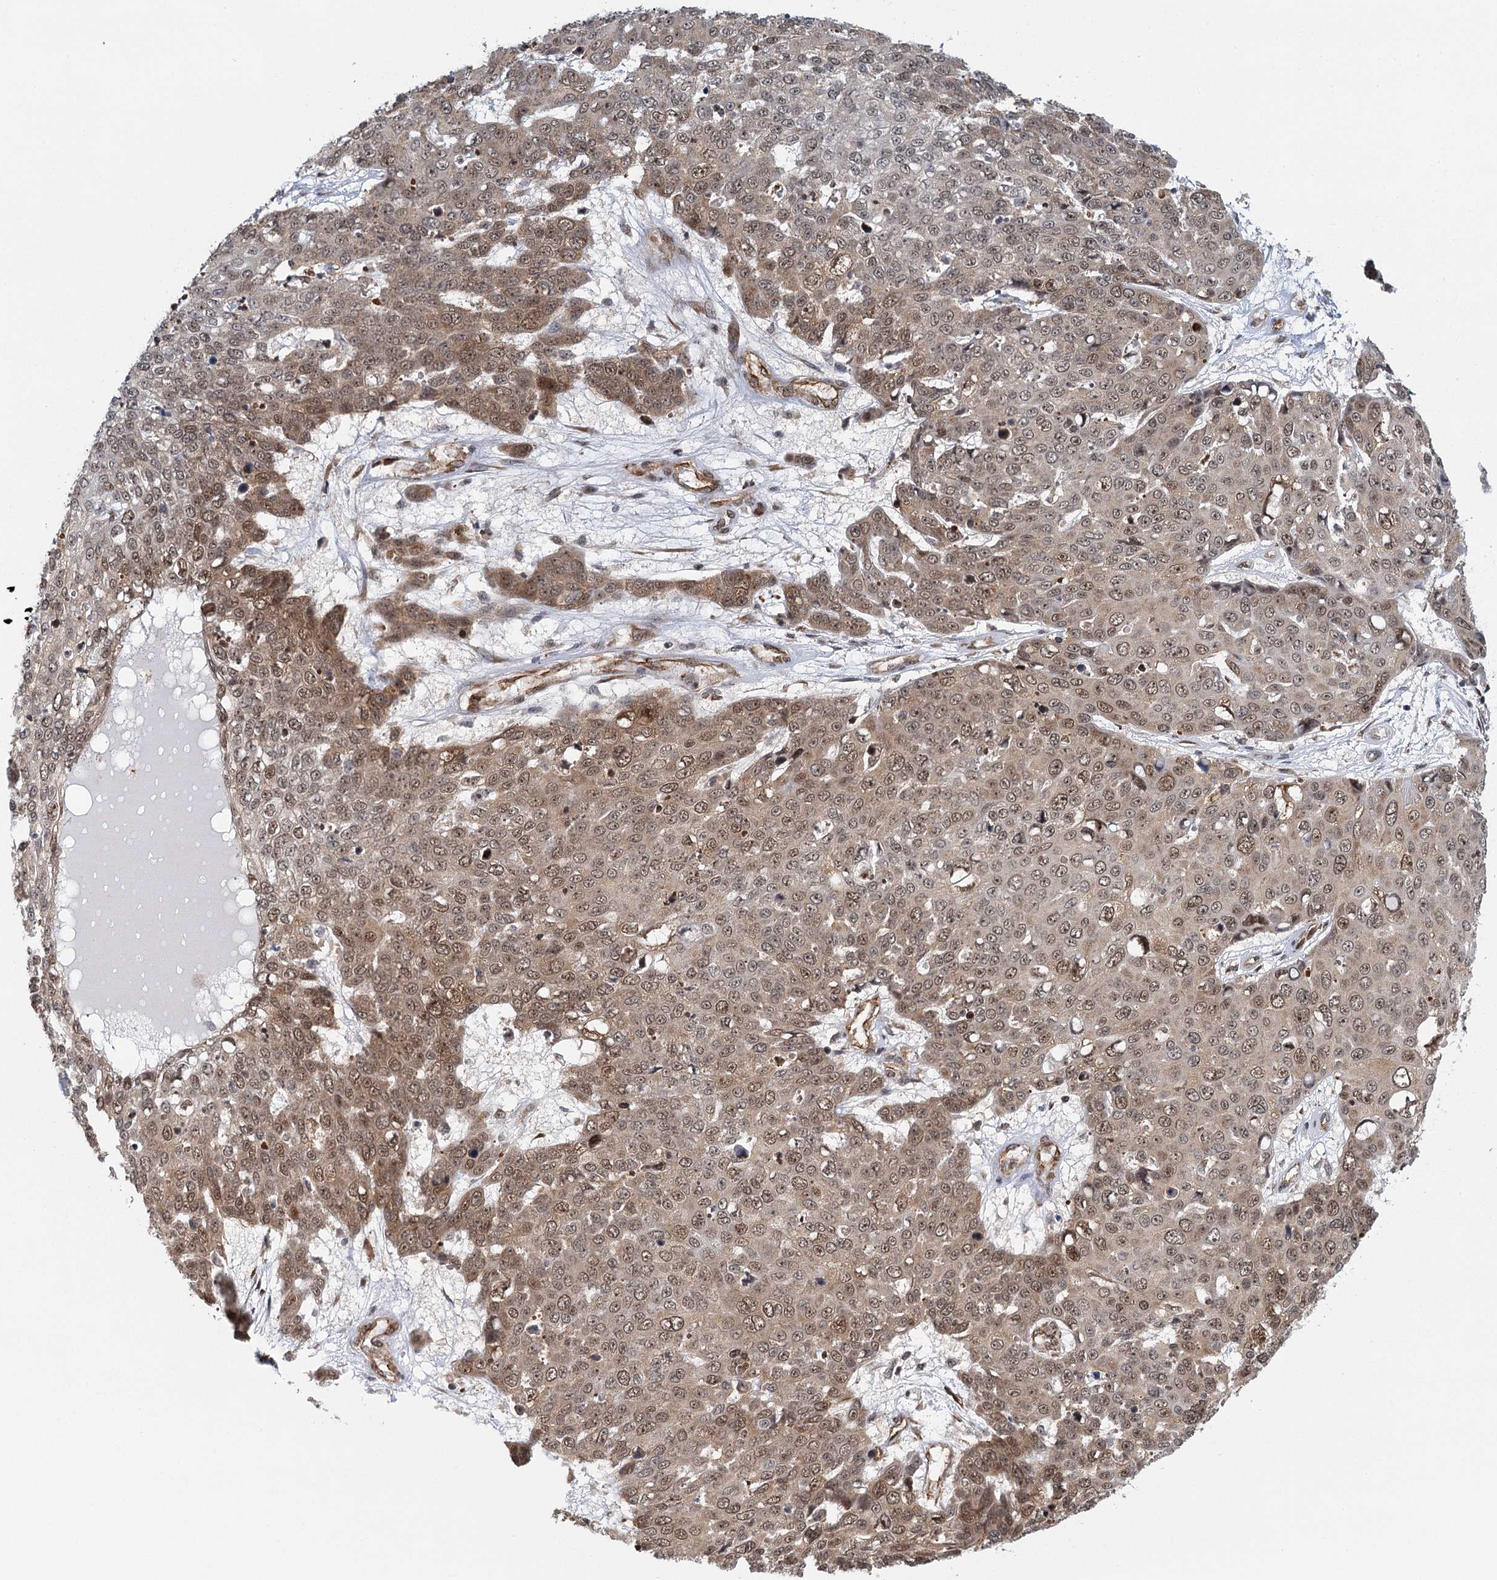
{"staining": {"intensity": "moderate", "quantity": ">75%", "location": "nuclear"}, "tissue": "skin cancer", "cell_type": "Tumor cells", "image_type": "cancer", "snomed": [{"axis": "morphology", "description": "Squamous cell carcinoma, NOS"}, {"axis": "topography", "description": "Skin"}], "caption": "Human skin squamous cell carcinoma stained with a protein marker demonstrates moderate staining in tumor cells.", "gene": "GPATCH11", "patient": {"sex": "male", "age": 71}}